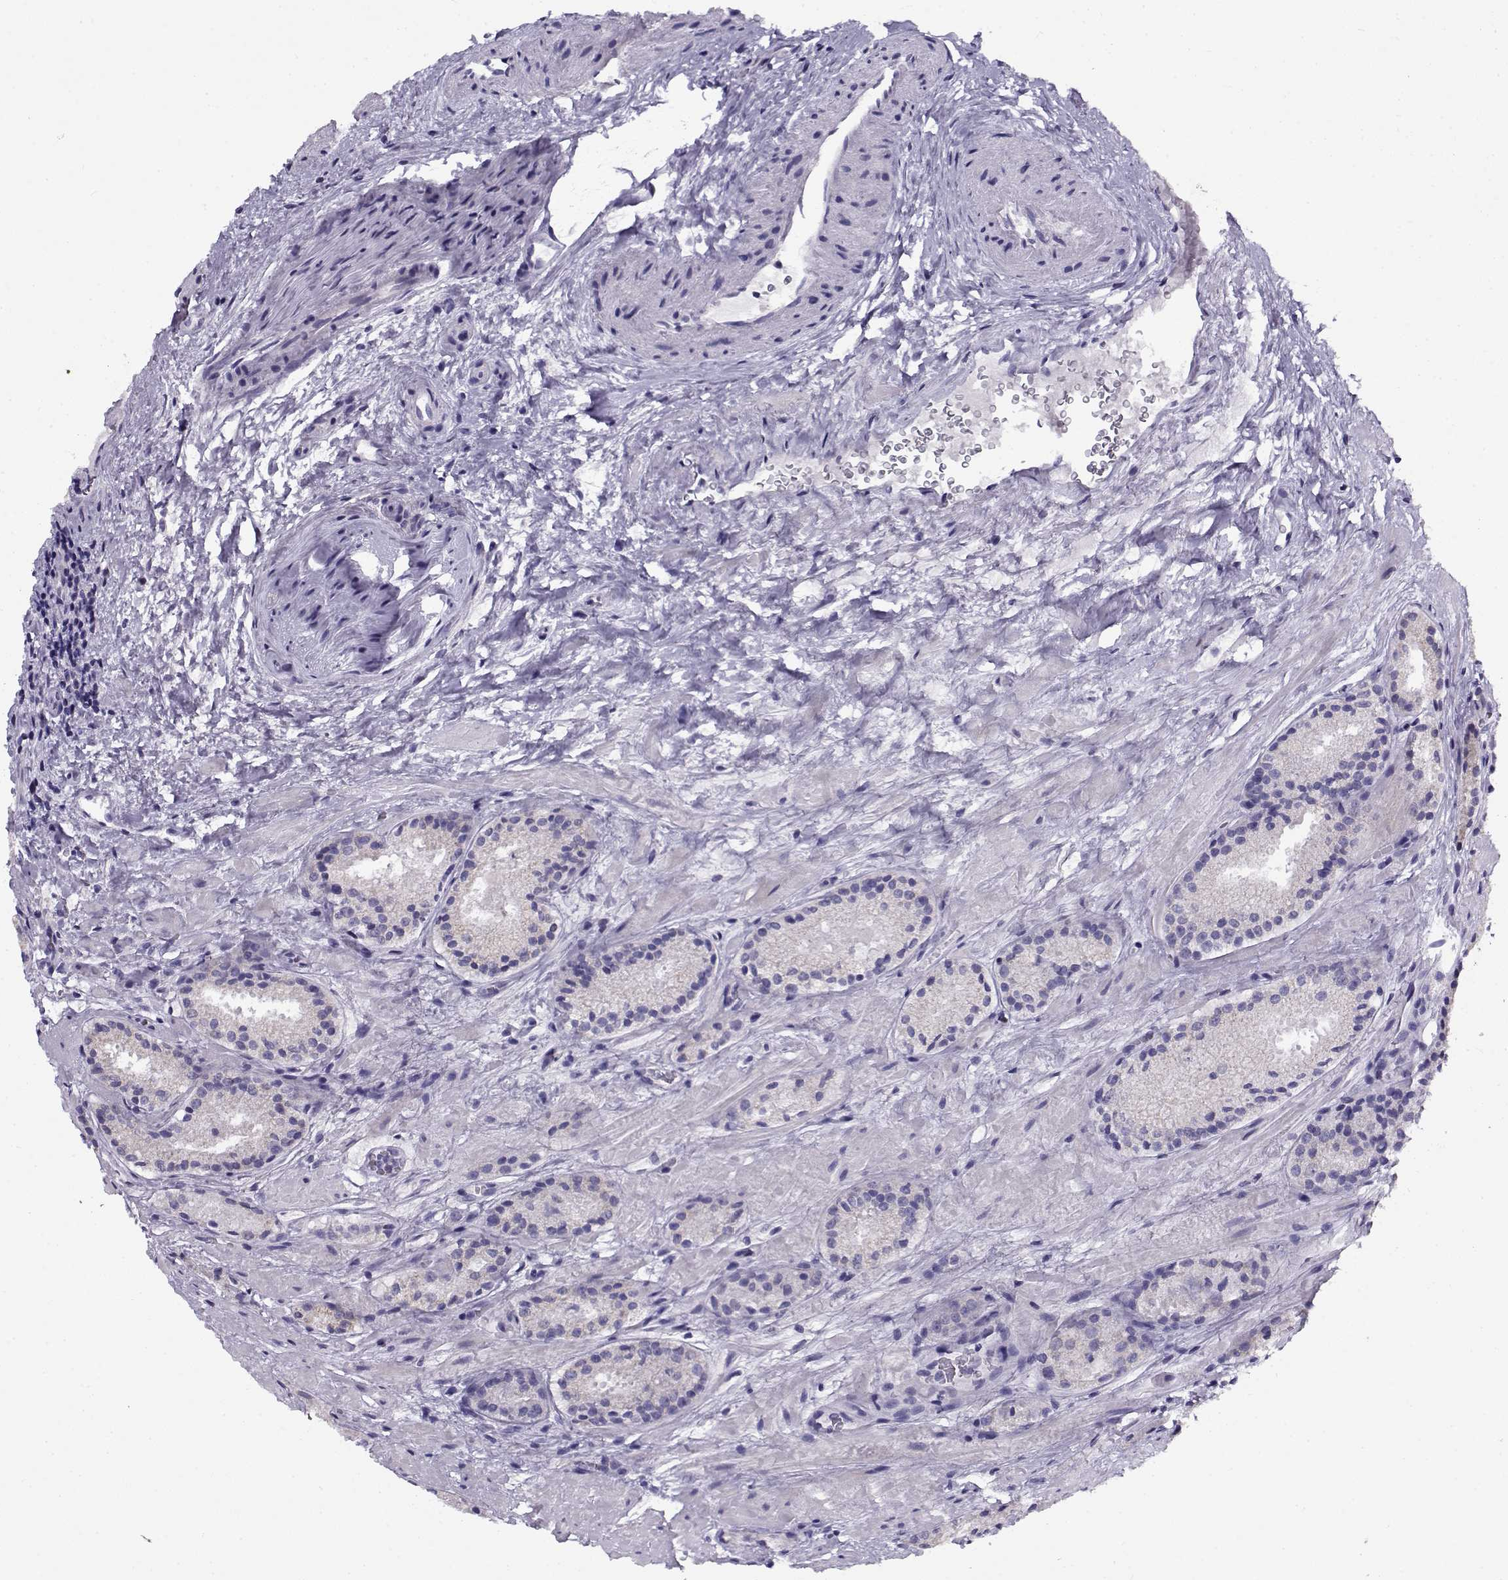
{"staining": {"intensity": "negative", "quantity": "none", "location": "none"}, "tissue": "prostate cancer", "cell_type": "Tumor cells", "image_type": "cancer", "snomed": [{"axis": "morphology", "description": "Adenocarcinoma, NOS"}, {"axis": "morphology", "description": "Adenocarcinoma, High grade"}, {"axis": "topography", "description": "Prostate"}], "caption": "The histopathology image demonstrates no significant staining in tumor cells of adenocarcinoma (prostate). (DAB (3,3'-diaminobenzidine) immunohistochemistry (IHC), high magnification).", "gene": "FEZF1", "patient": {"sex": "male", "age": 62}}